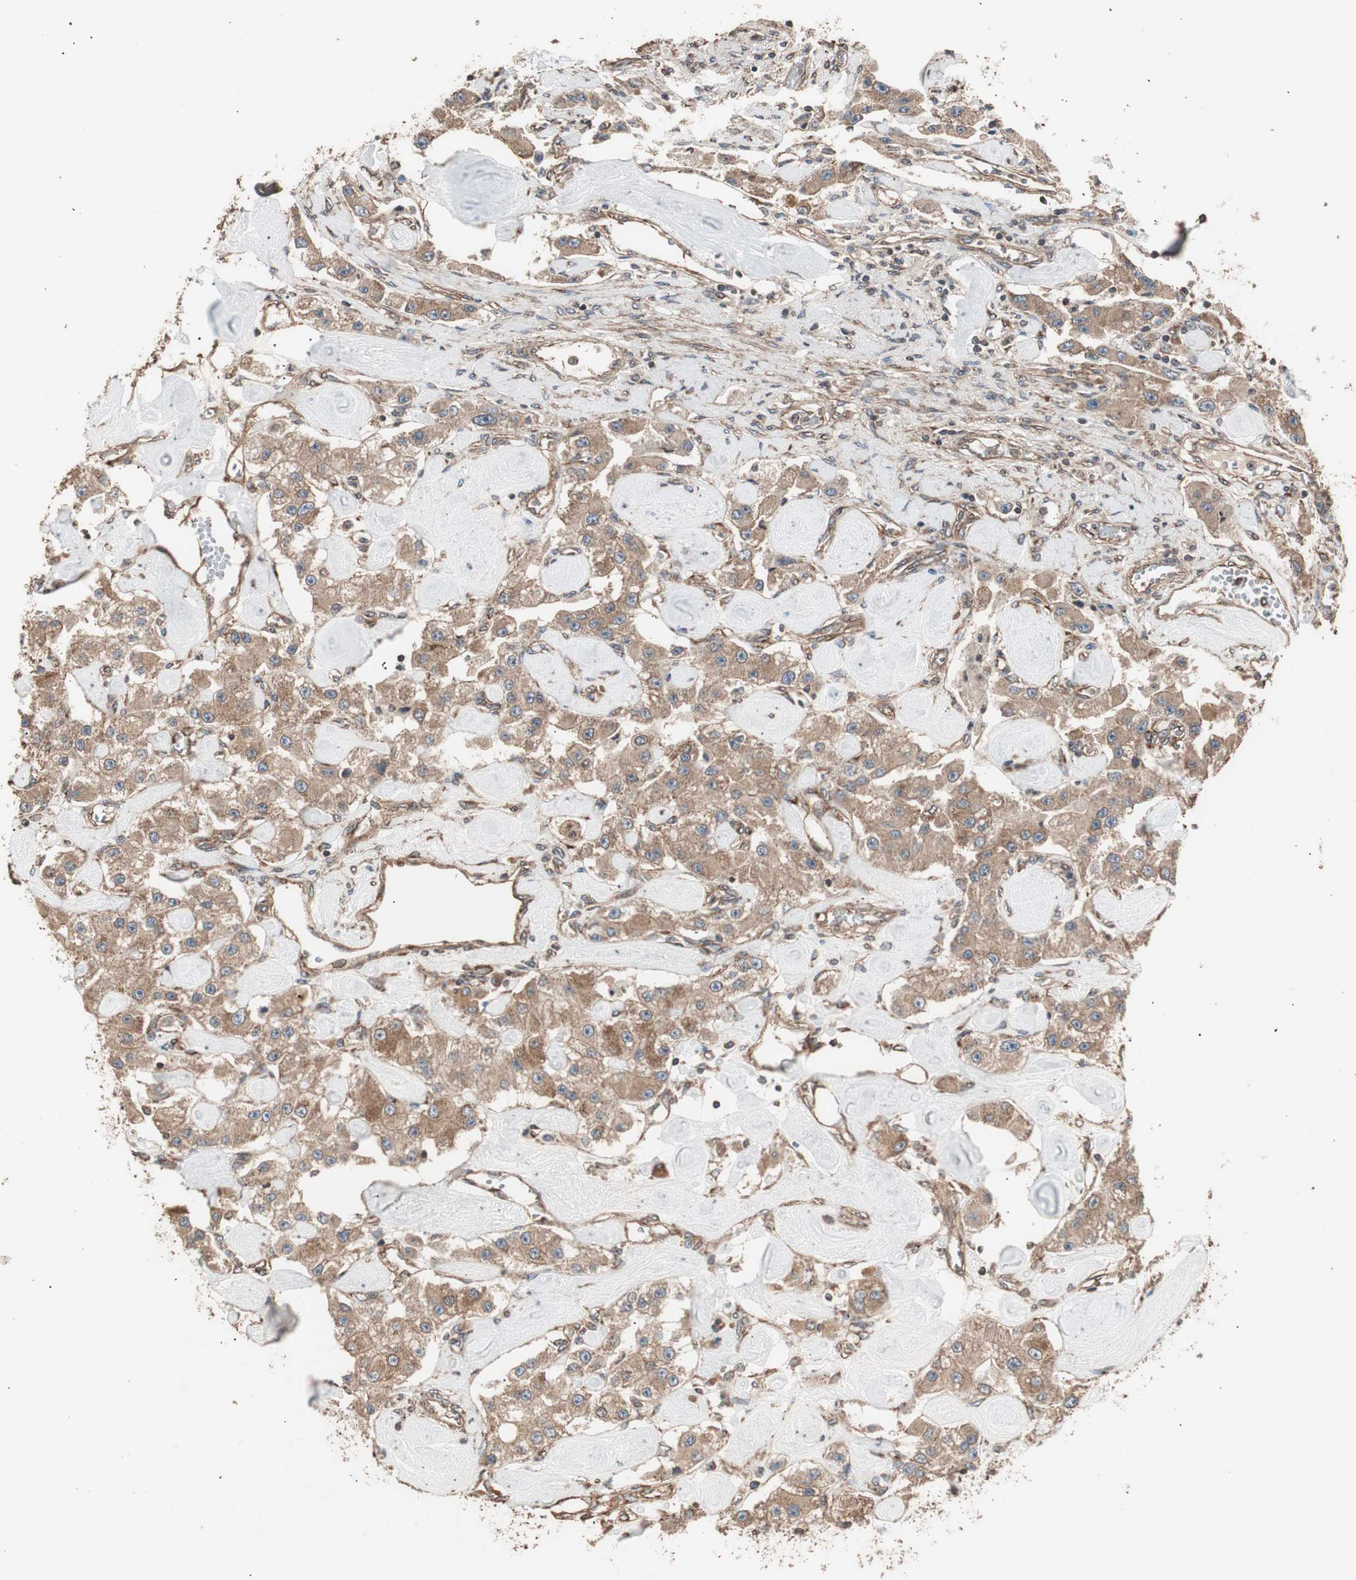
{"staining": {"intensity": "moderate", "quantity": ">75%", "location": "cytoplasmic/membranous"}, "tissue": "carcinoid", "cell_type": "Tumor cells", "image_type": "cancer", "snomed": [{"axis": "morphology", "description": "Carcinoid, malignant, NOS"}, {"axis": "topography", "description": "Pancreas"}], "caption": "A brown stain shows moderate cytoplasmic/membranous staining of a protein in carcinoid (malignant) tumor cells. Immunohistochemistry (ihc) stains the protein of interest in brown and the nuclei are stained blue.", "gene": "LZTS1", "patient": {"sex": "male", "age": 41}}